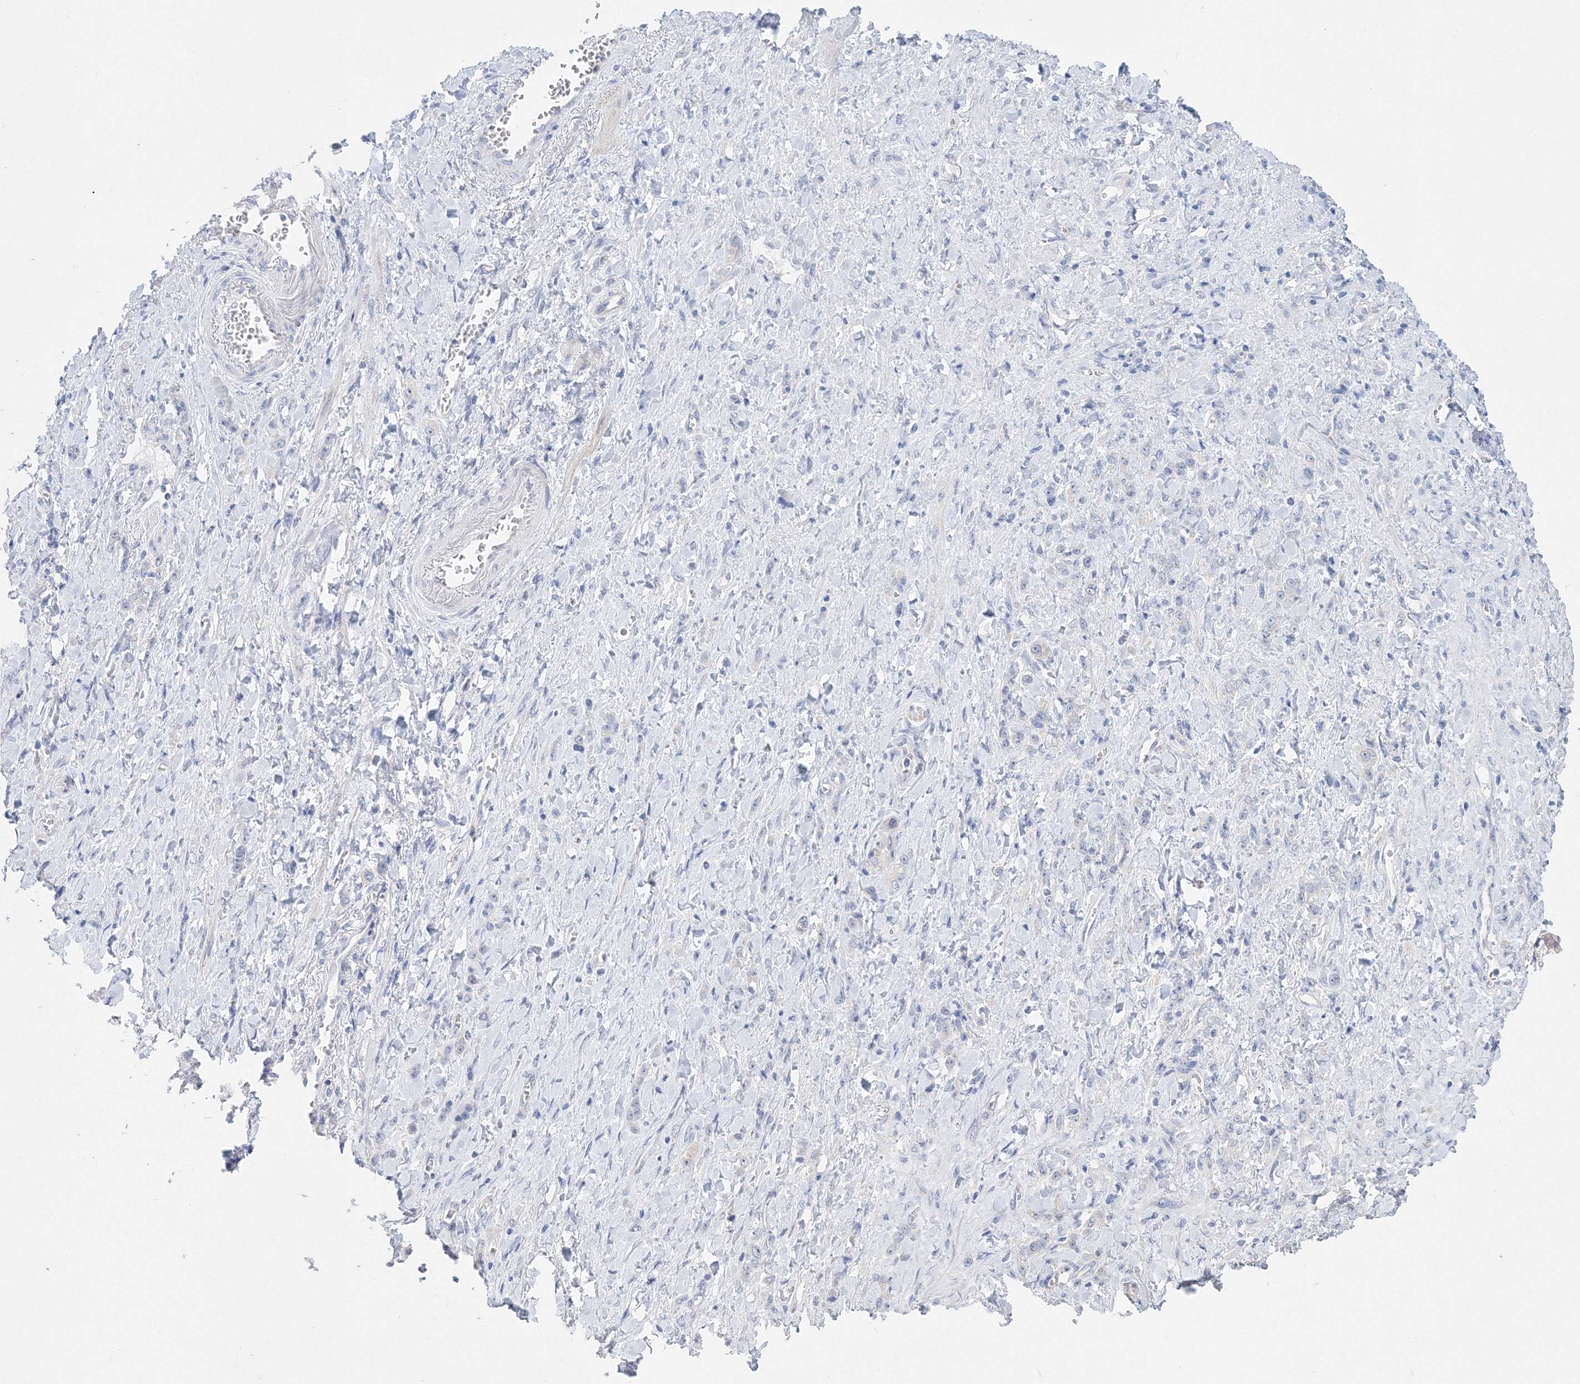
{"staining": {"intensity": "negative", "quantity": "none", "location": "none"}, "tissue": "stomach cancer", "cell_type": "Tumor cells", "image_type": "cancer", "snomed": [{"axis": "morphology", "description": "Normal tissue, NOS"}, {"axis": "morphology", "description": "Adenocarcinoma, NOS"}, {"axis": "topography", "description": "Stomach"}], "caption": "An image of stomach cancer (adenocarcinoma) stained for a protein displays no brown staining in tumor cells.", "gene": "AASDH", "patient": {"sex": "male", "age": 82}}